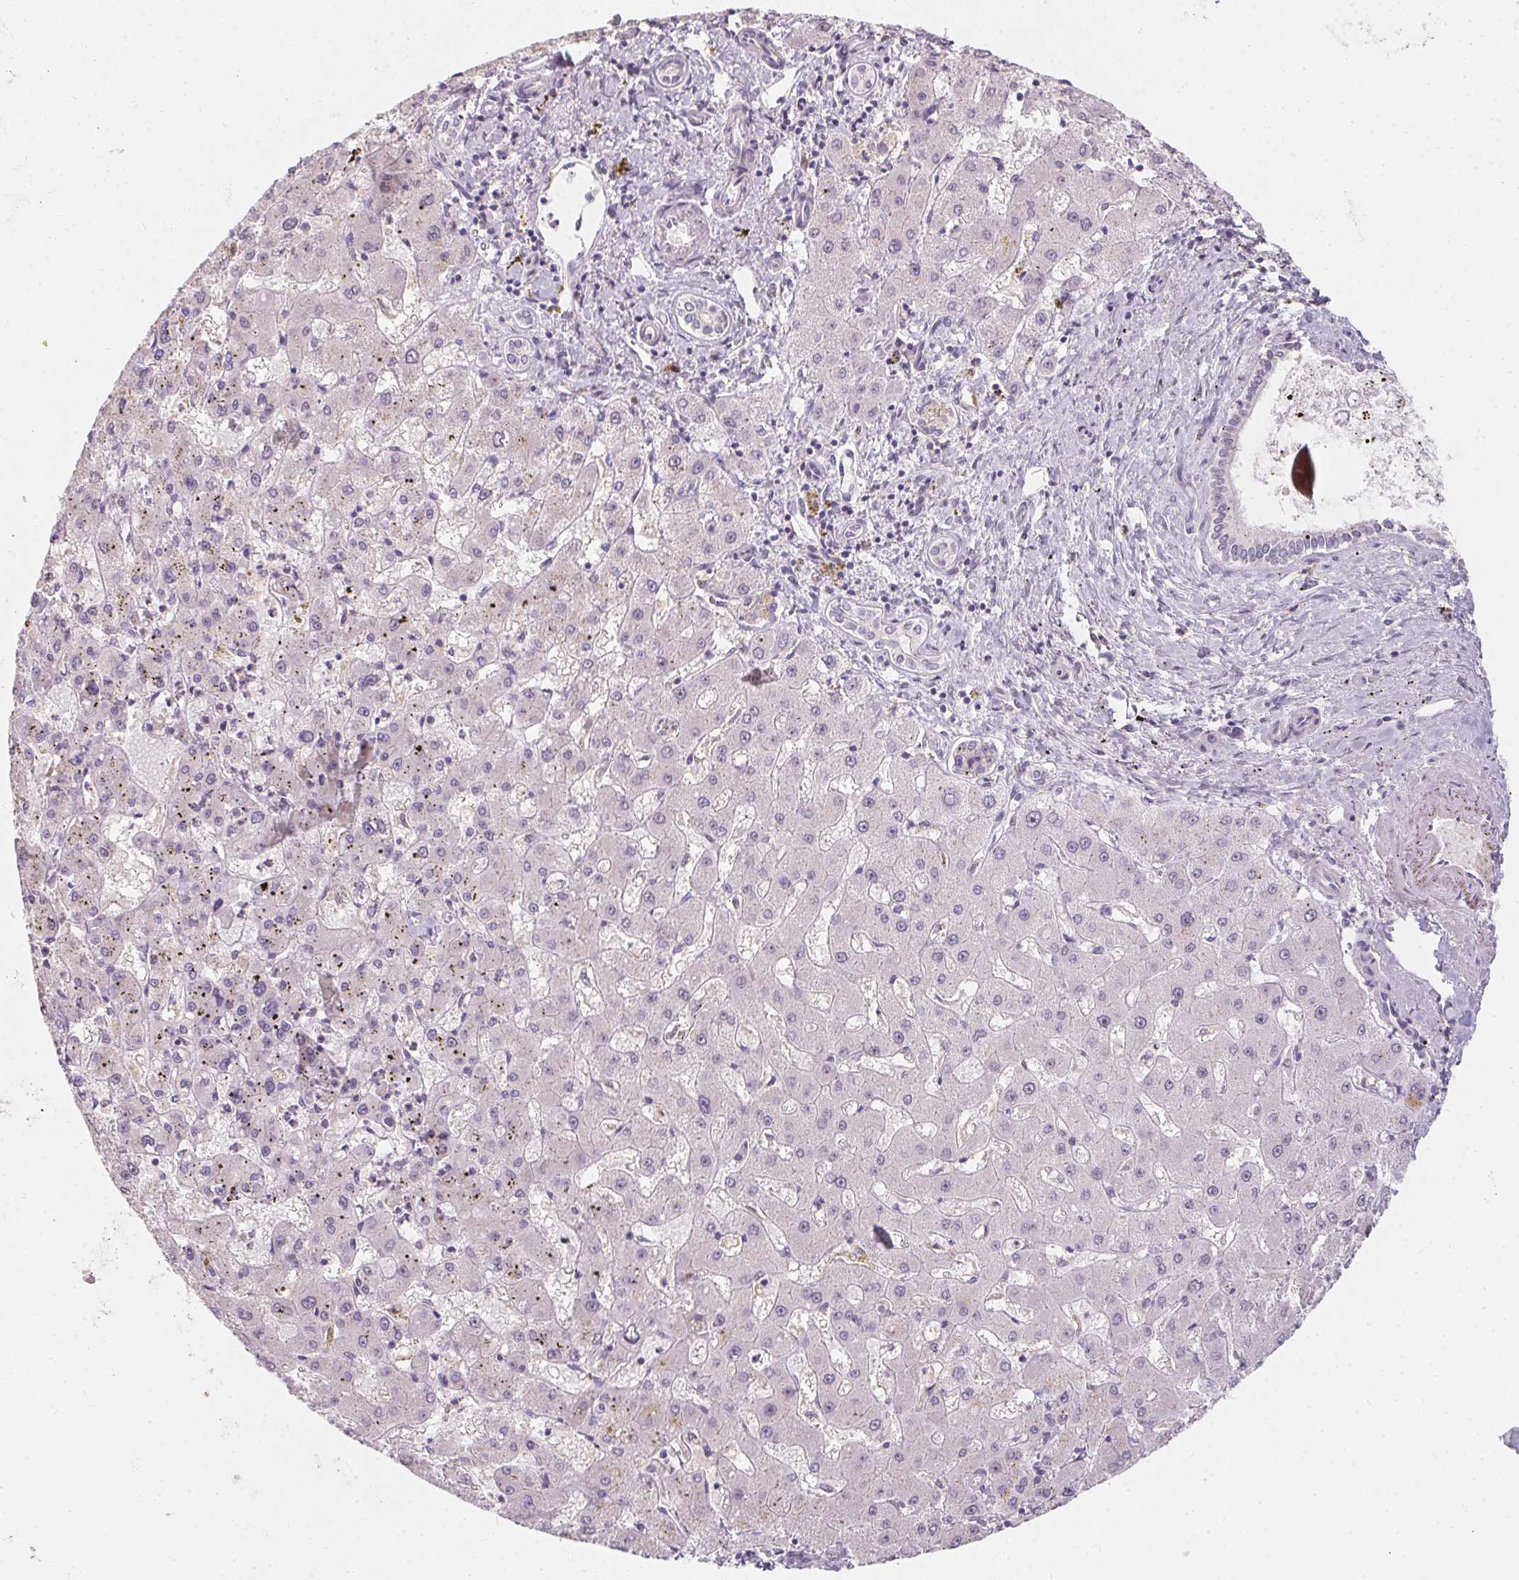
{"staining": {"intensity": "negative", "quantity": "none", "location": "none"}, "tissue": "liver cancer", "cell_type": "Tumor cells", "image_type": "cancer", "snomed": [{"axis": "morphology", "description": "Carcinoma, Hepatocellular, NOS"}, {"axis": "topography", "description": "Liver"}], "caption": "This is an immunohistochemistry micrograph of liver cancer (hepatocellular carcinoma). There is no staining in tumor cells.", "gene": "ZBBX", "patient": {"sex": "male", "age": 67}}